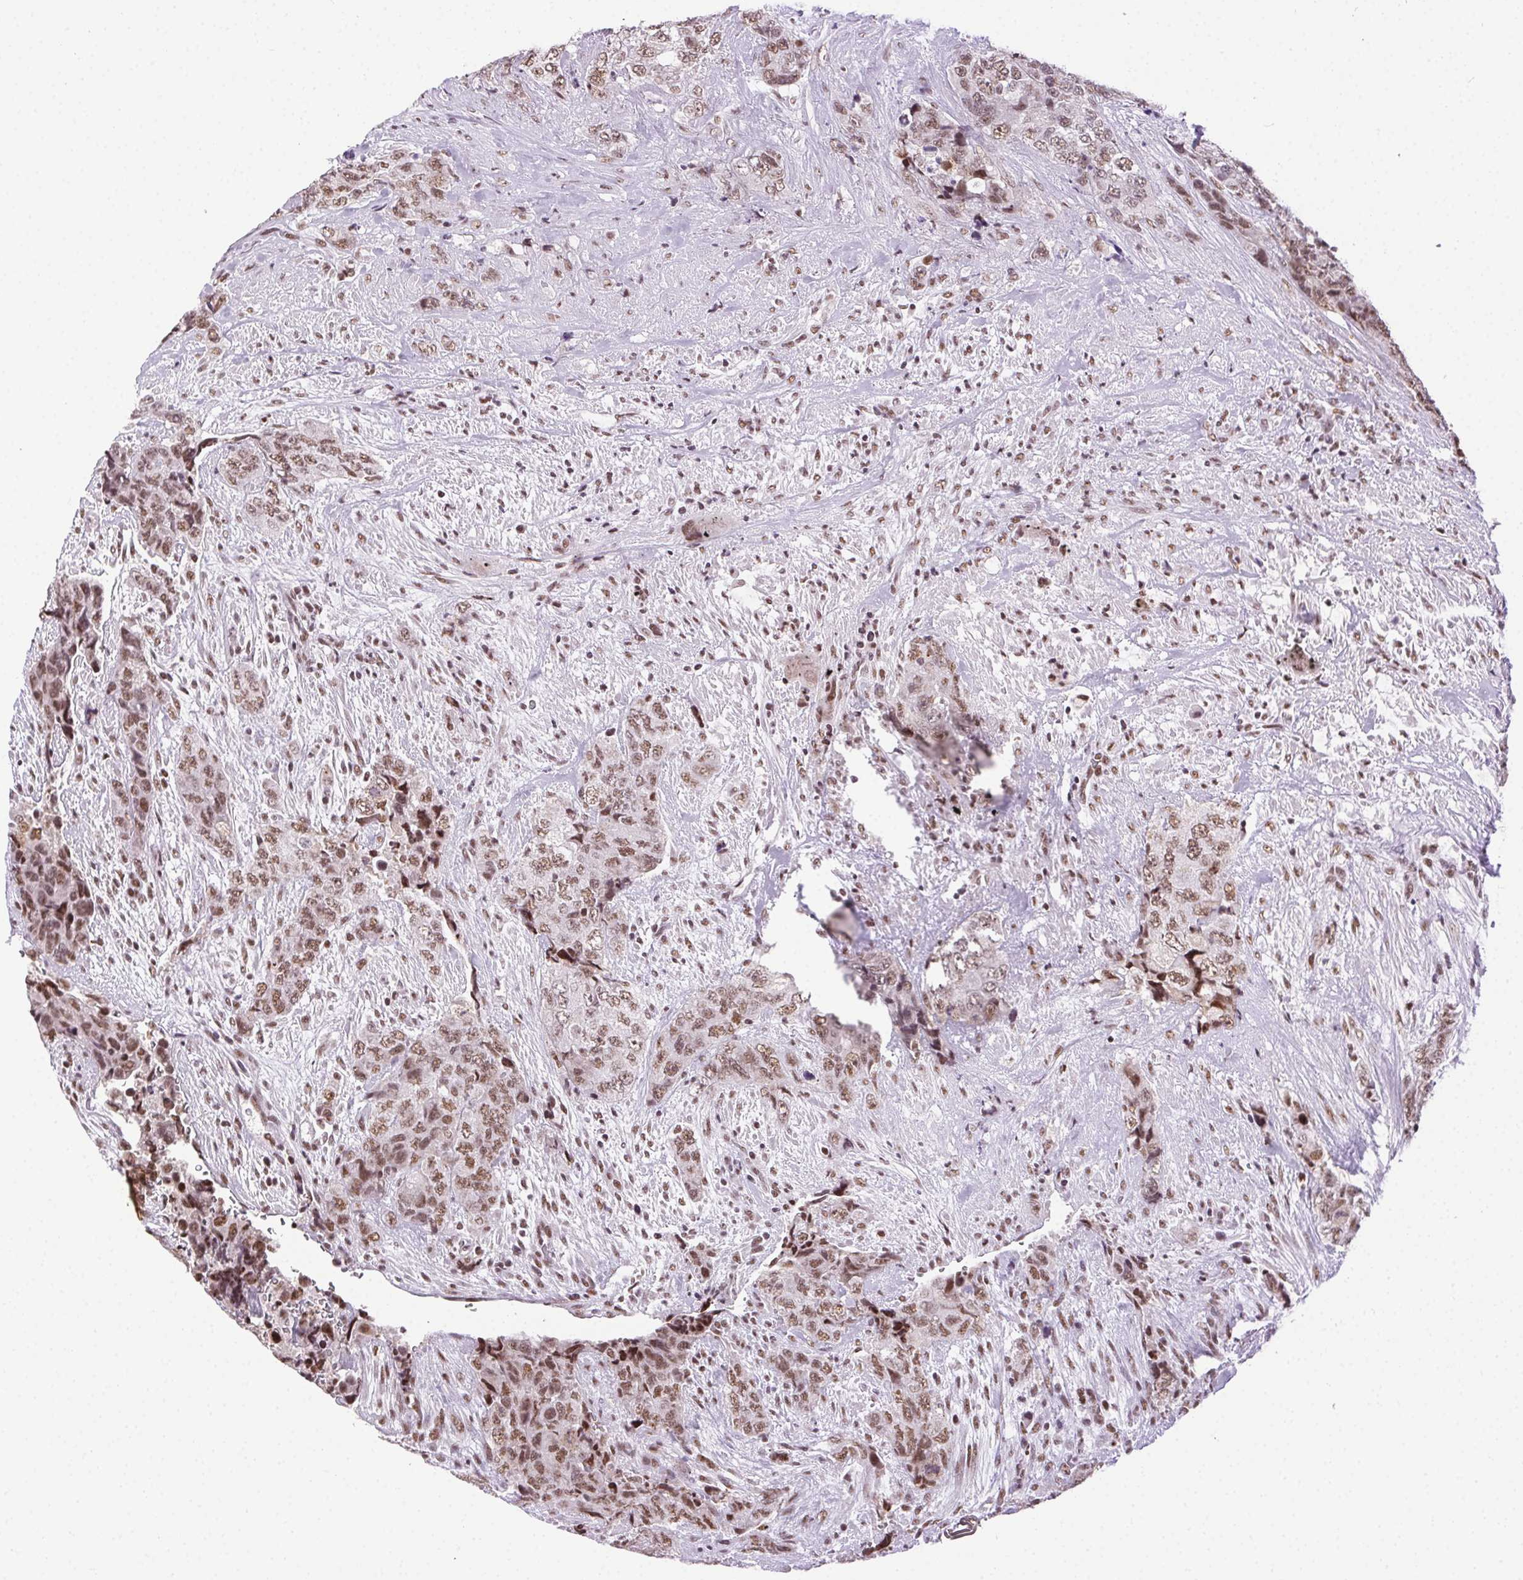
{"staining": {"intensity": "moderate", "quantity": ">75%", "location": "nuclear"}, "tissue": "urothelial cancer", "cell_type": "Tumor cells", "image_type": "cancer", "snomed": [{"axis": "morphology", "description": "Urothelial carcinoma, High grade"}, {"axis": "topography", "description": "Urinary bladder"}], "caption": "High-grade urothelial carcinoma stained with a brown dye displays moderate nuclear positive expression in approximately >75% of tumor cells.", "gene": "TRA2B", "patient": {"sex": "female", "age": 78}}